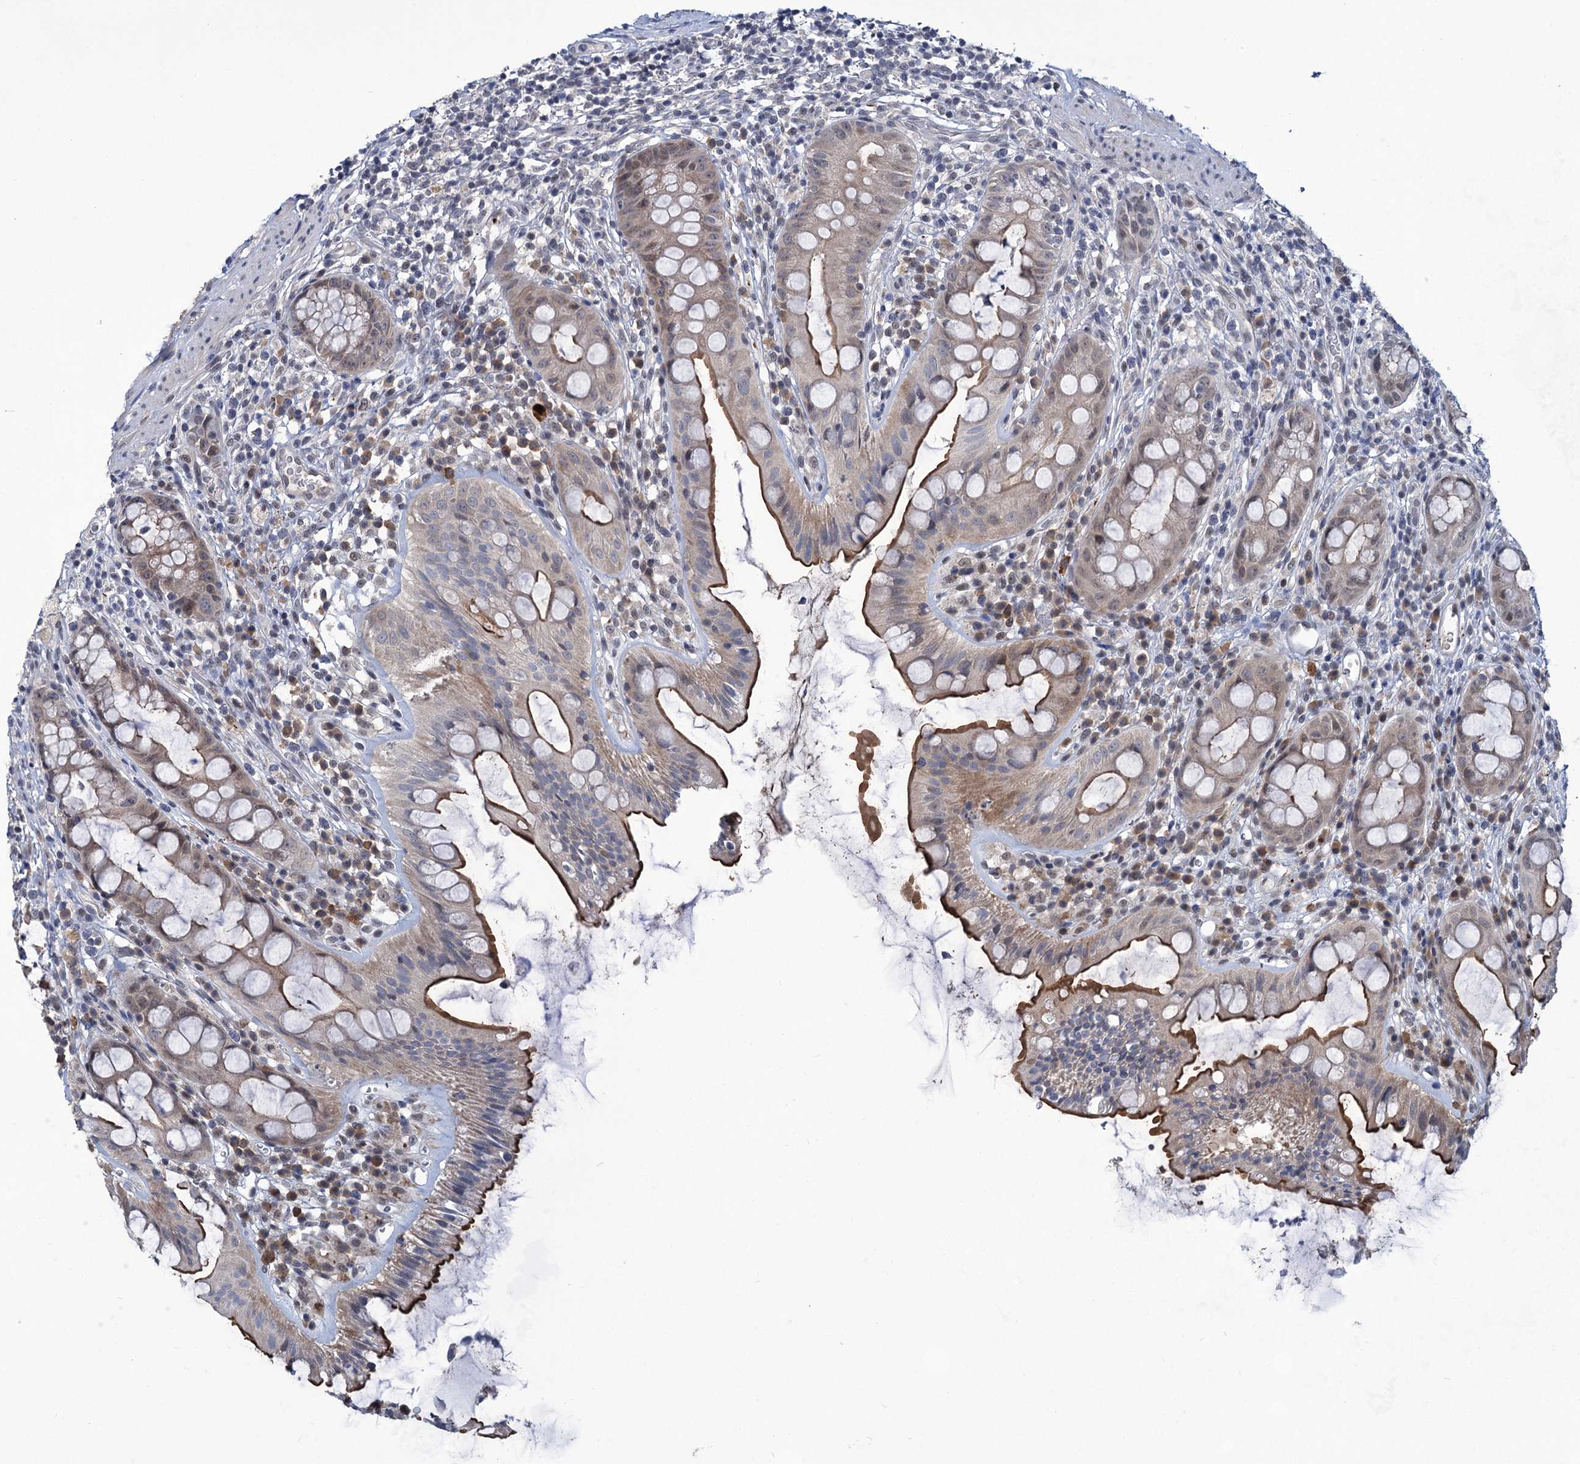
{"staining": {"intensity": "moderate", "quantity": "<25%", "location": "cytoplasmic/membranous"}, "tissue": "rectum", "cell_type": "Glandular cells", "image_type": "normal", "snomed": [{"axis": "morphology", "description": "Normal tissue, NOS"}, {"axis": "topography", "description": "Rectum"}], "caption": "A high-resolution image shows IHC staining of normal rectum, which reveals moderate cytoplasmic/membranous expression in about <25% of glandular cells. The protein of interest is stained brown, and the nuclei are stained in blue (DAB IHC with brightfield microscopy, high magnification).", "gene": "TTC17", "patient": {"sex": "female", "age": 57}}